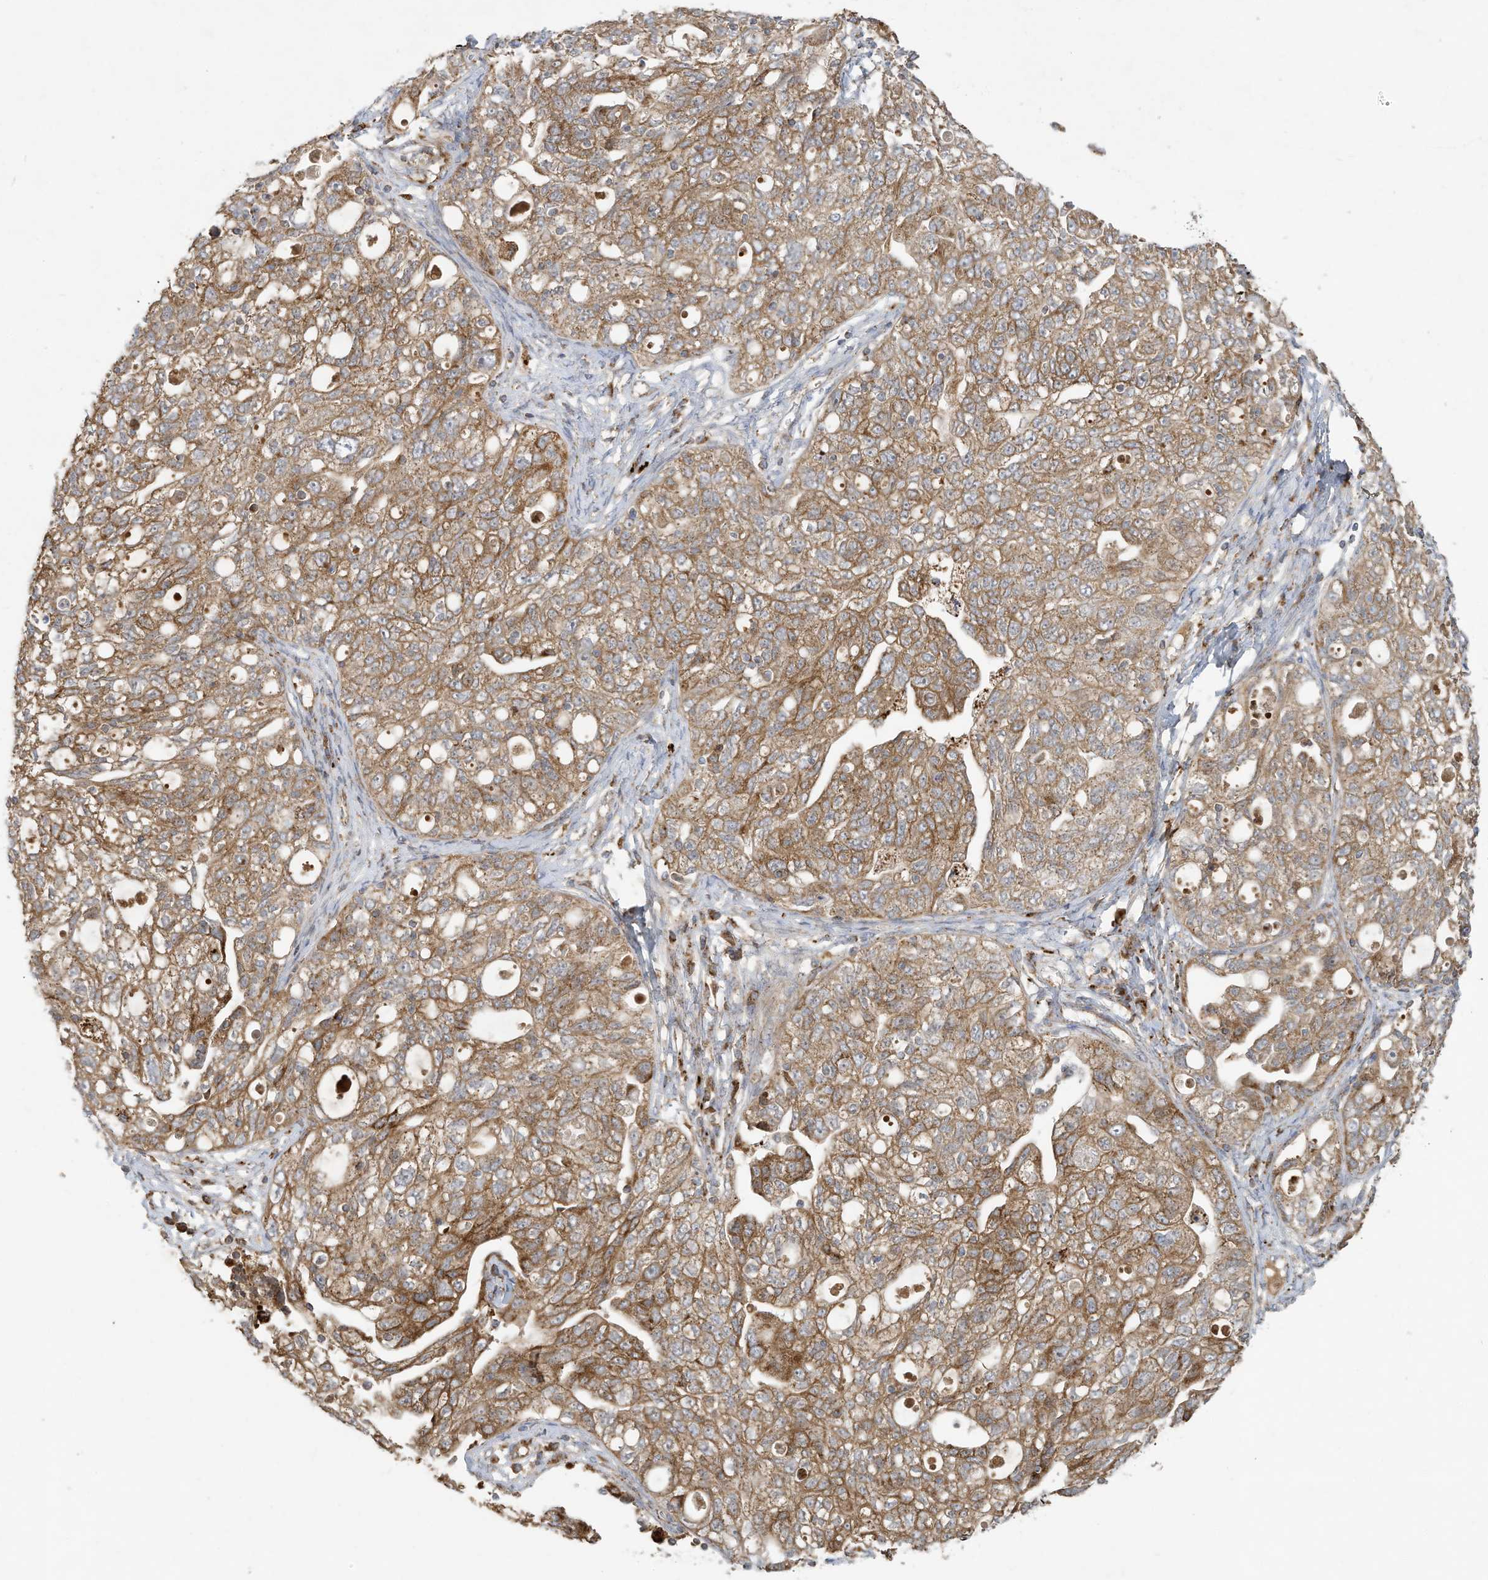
{"staining": {"intensity": "moderate", "quantity": ">75%", "location": "cytoplasmic/membranous"}, "tissue": "ovarian cancer", "cell_type": "Tumor cells", "image_type": "cancer", "snomed": [{"axis": "morphology", "description": "Carcinoma, NOS"}, {"axis": "morphology", "description": "Cystadenocarcinoma, serous, NOS"}, {"axis": "topography", "description": "Ovary"}], "caption": "Tumor cells display medium levels of moderate cytoplasmic/membranous positivity in about >75% of cells in human ovarian carcinoma.", "gene": "C2orf74", "patient": {"sex": "female", "age": 69}}